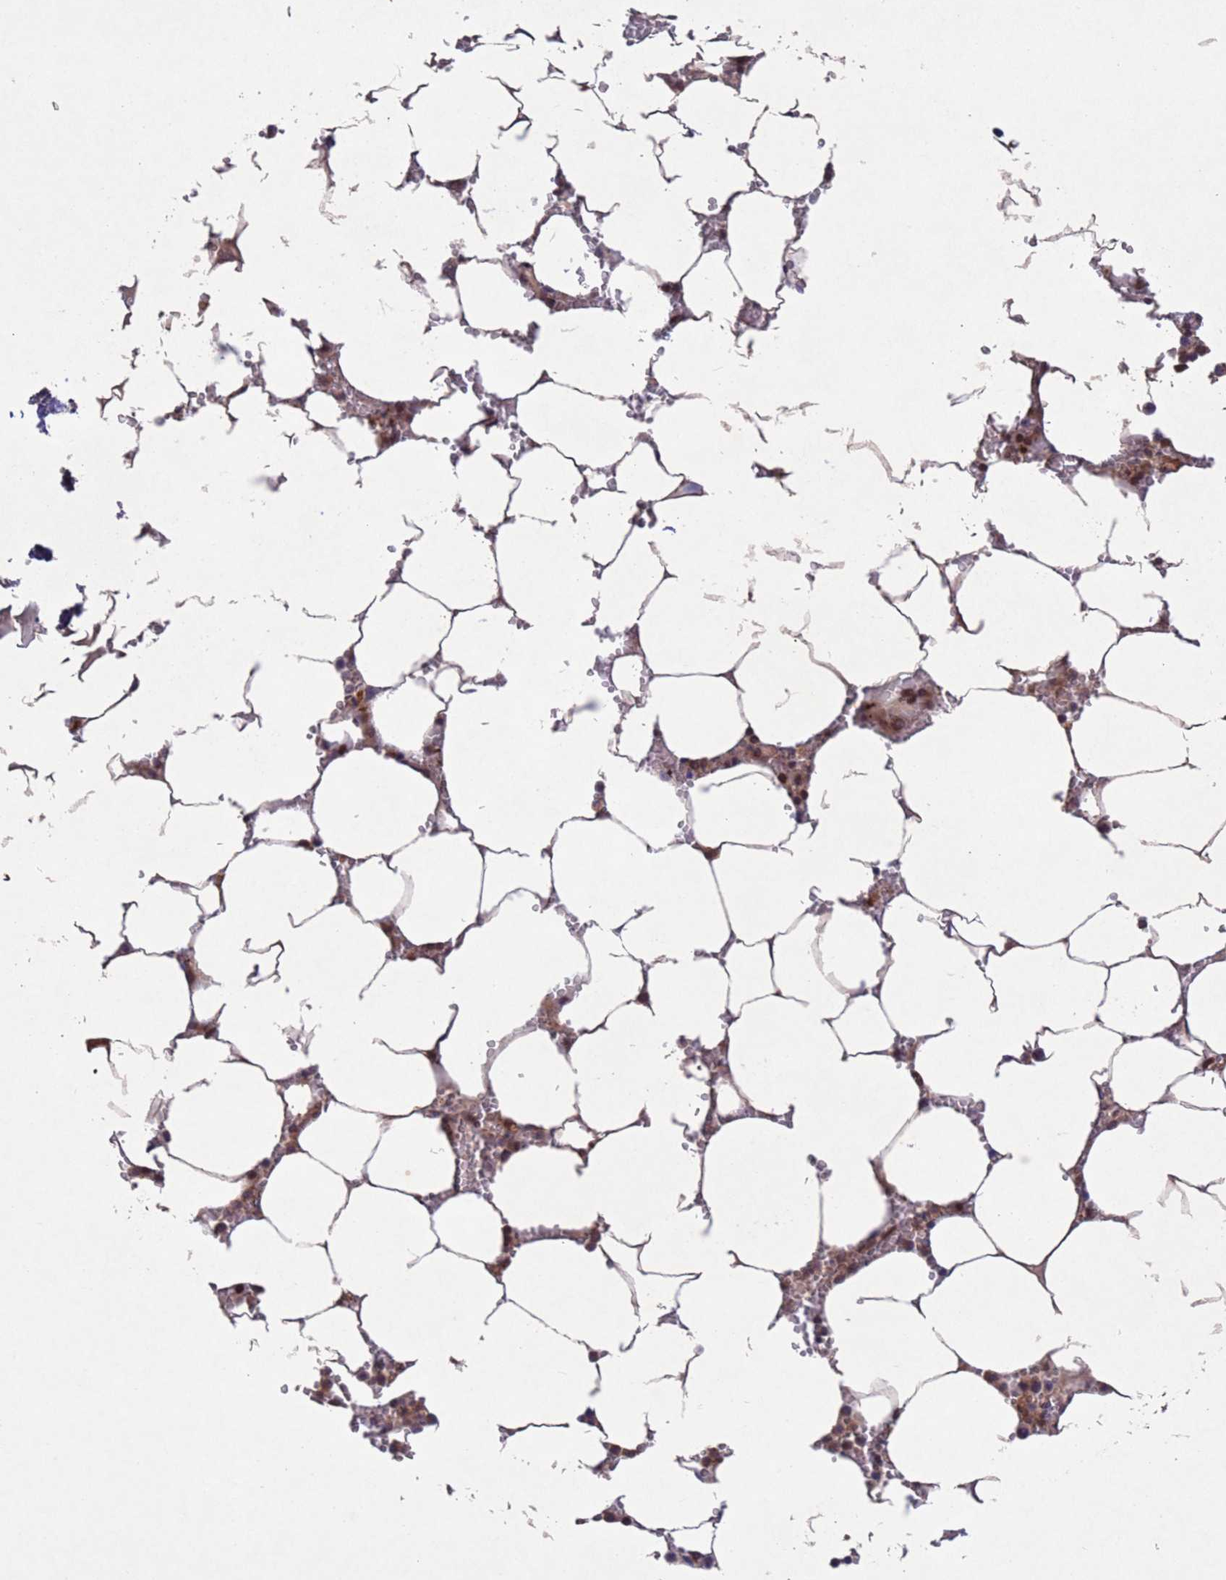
{"staining": {"intensity": "moderate", "quantity": "25%-75%", "location": "cytoplasmic/membranous,nuclear"}, "tissue": "bone marrow", "cell_type": "Hematopoietic cells", "image_type": "normal", "snomed": [{"axis": "morphology", "description": "Normal tissue, NOS"}, {"axis": "topography", "description": "Bone marrow"}], "caption": "Moderate cytoplasmic/membranous,nuclear expression is present in approximately 25%-75% of hematopoietic cells in normal bone marrow. The staining is performed using DAB brown chromogen to label protein expression. The nuclei are counter-stained blue using hematoxylin.", "gene": "TBK1", "patient": {"sex": "male", "age": 70}}